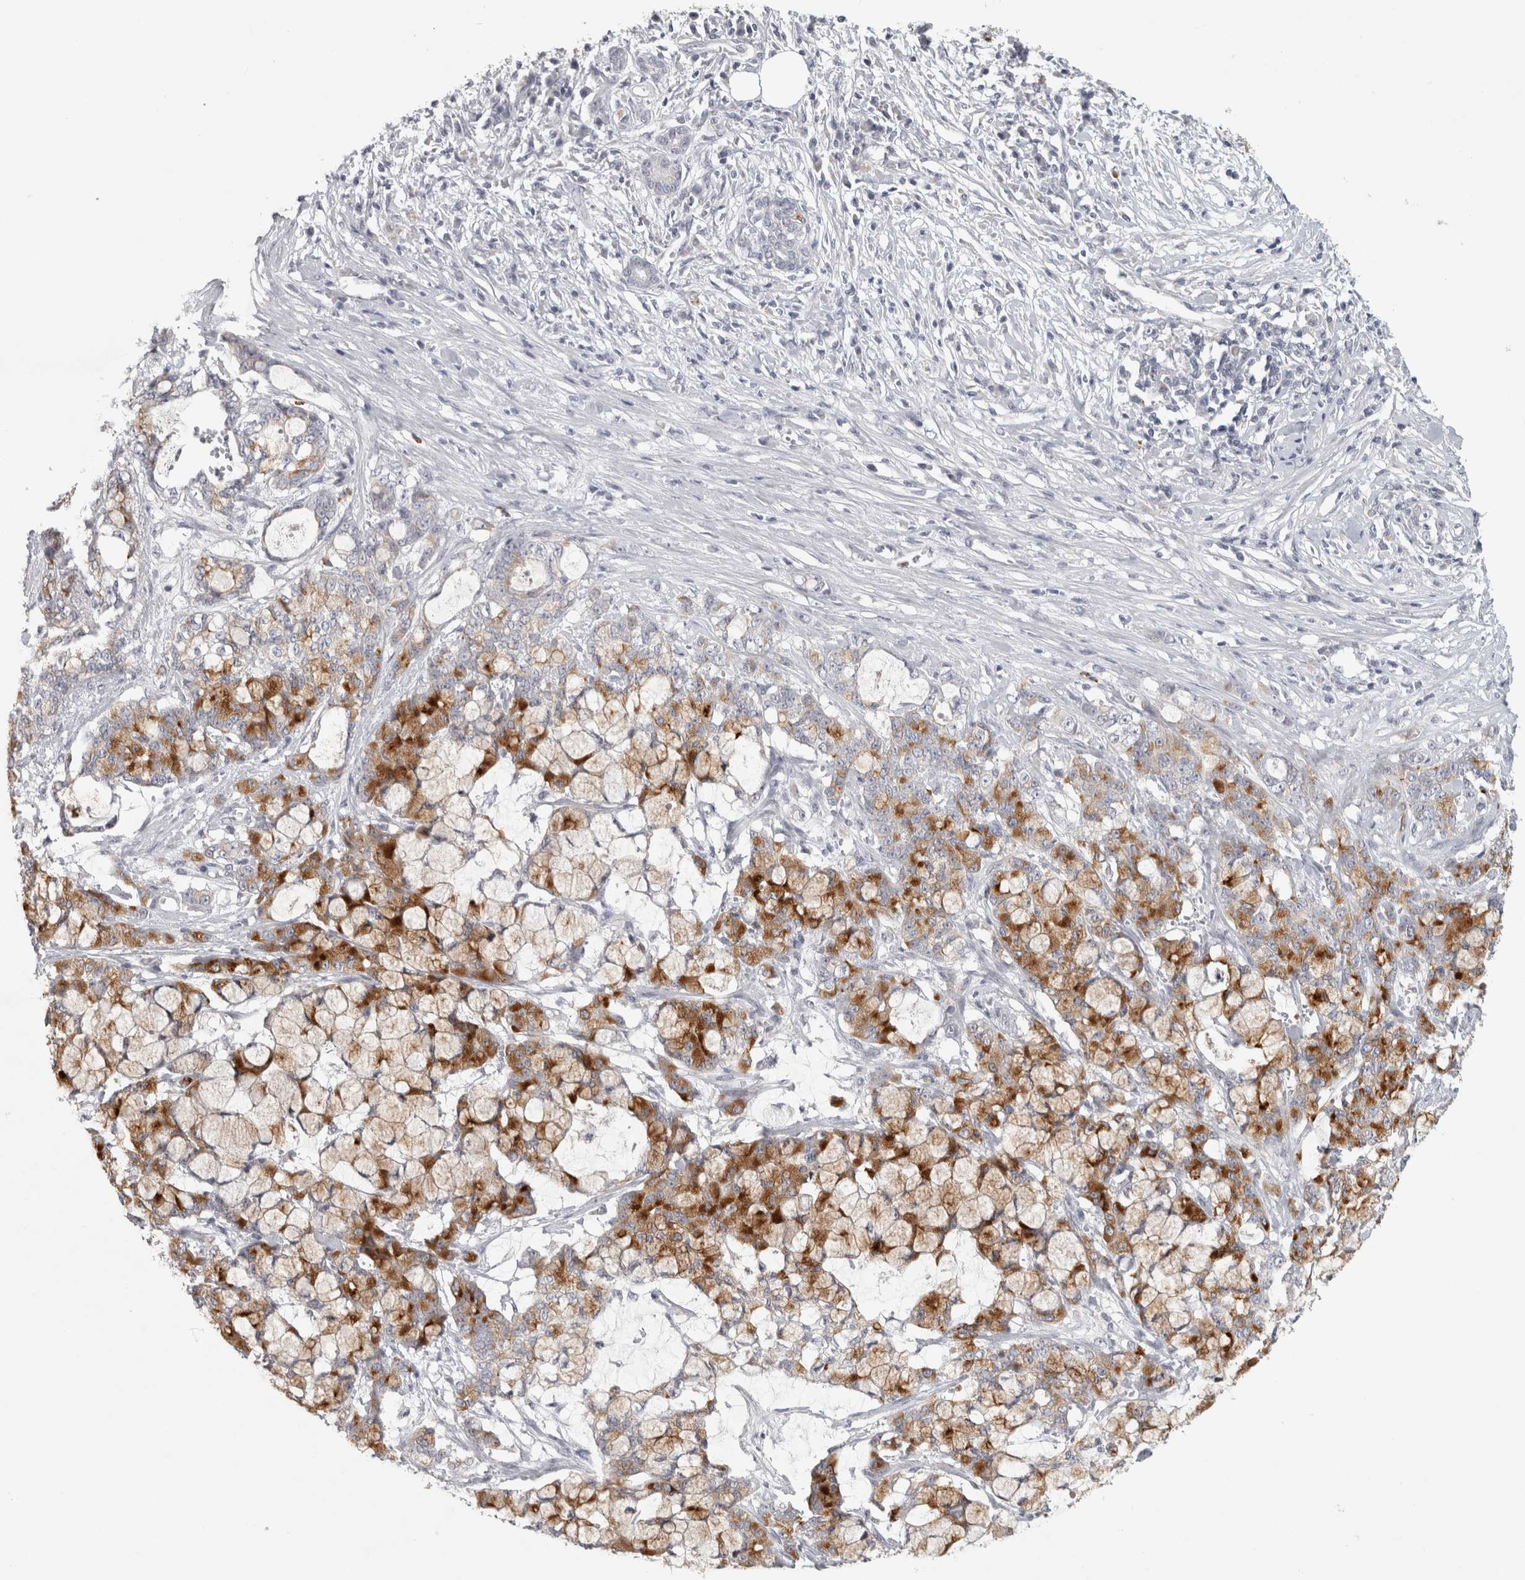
{"staining": {"intensity": "moderate", "quantity": ">75%", "location": "cytoplasmic/membranous"}, "tissue": "pancreatic cancer", "cell_type": "Tumor cells", "image_type": "cancer", "snomed": [{"axis": "morphology", "description": "Adenocarcinoma, NOS"}, {"axis": "topography", "description": "Pancreas"}], "caption": "Immunohistochemical staining of pancreatic cancer reveals moderate cytoplasmic/membranous protein expression in about >75% of tumor cells.", "gene": "PTPRN2", "patient": {"sex": "female", "age": 73}}